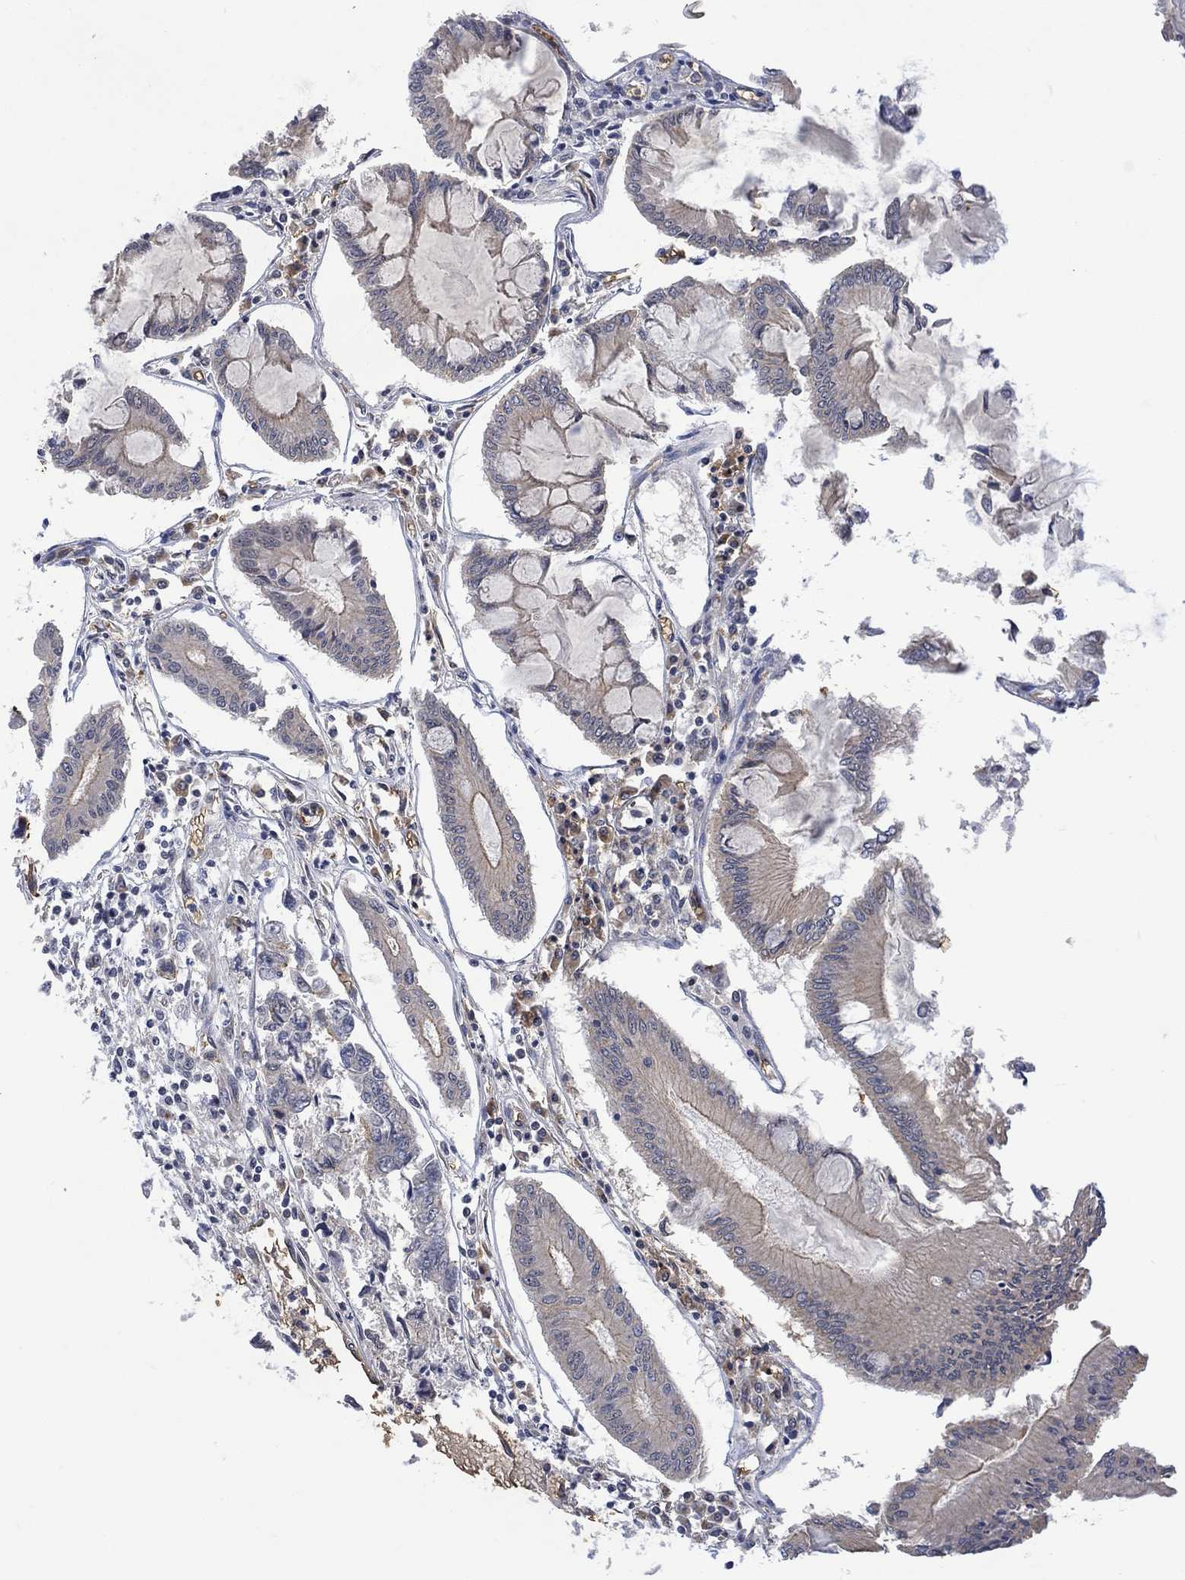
{"staining": {"intensity": "moderate", "quantity": "<25%", "location": "cytoplasmic/membranous"}, "tissue": "colorectal cancer", "cell_type": "Tumor cells", "image_type": "cancer", "snomed": [{"axis": "morphology", "description": "Adenocarcinoma, NOS"}, {"axis": "topography", "description": "Colon"}], "caption": "IHC (DAB) staining of colorectal cancer shows moderate cytoplasmic/membranous protein positivity in approximately <25% of tumor cells.", "gene": "GRIN2D", "patient": {"sex": "female", "age": 65}}